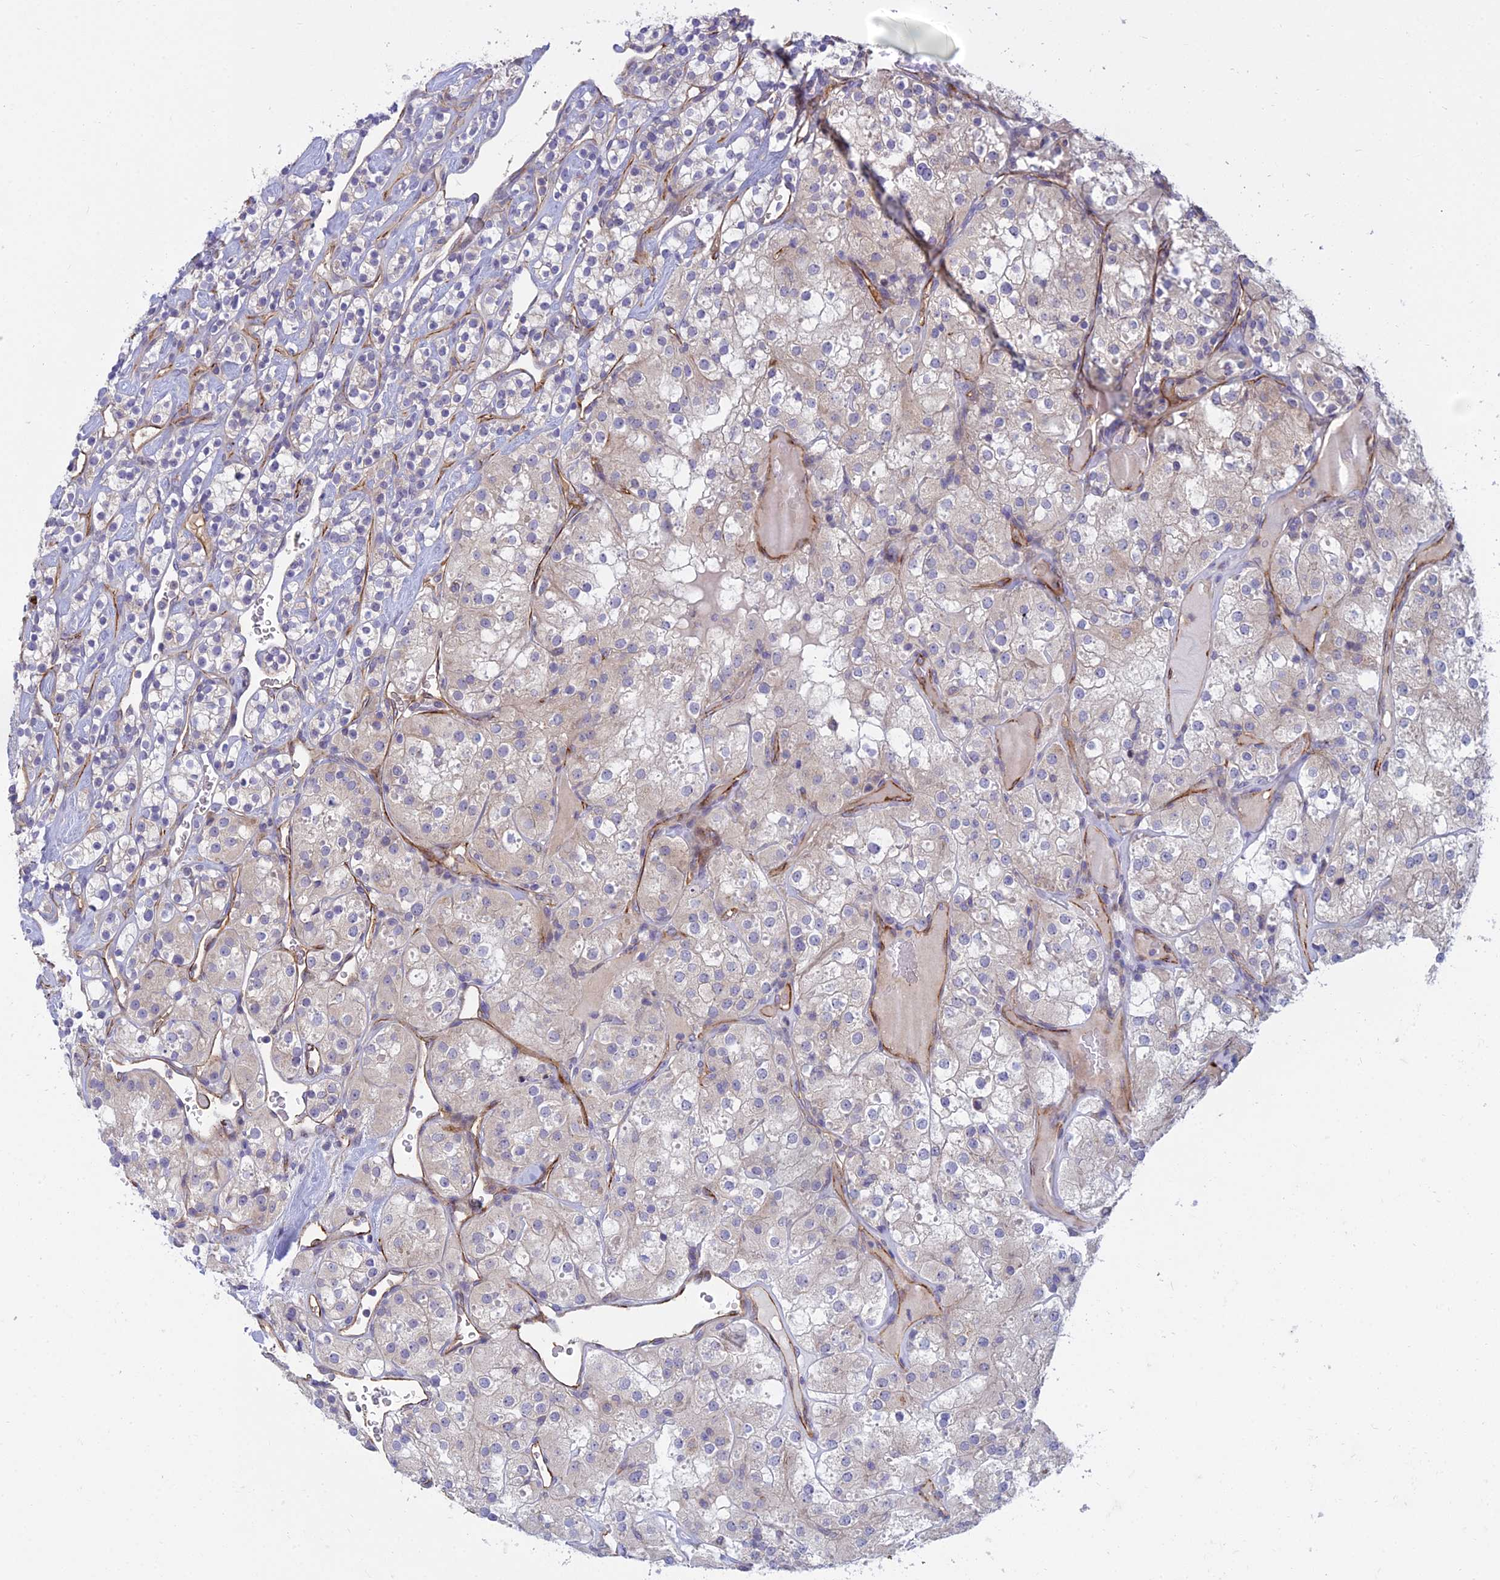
{"staining": {"intensity": "negative", "quantity": "none", "location": "none"}, "tissue": "renal cancer", "cell_type": "Tumor cells", "image_type": "cancer", "snomed": [{"axis": "morphology", "description": "Adenocarcinoma, NOS"}, {"axis": "topography", "description": "Kidney"}], "caption": "A micrograph of renal cancer stained for a protein demonstrates no brown staining in tumor cells.", "gene": "DUS2", "patient": {"sex": "male", "age": 77}}